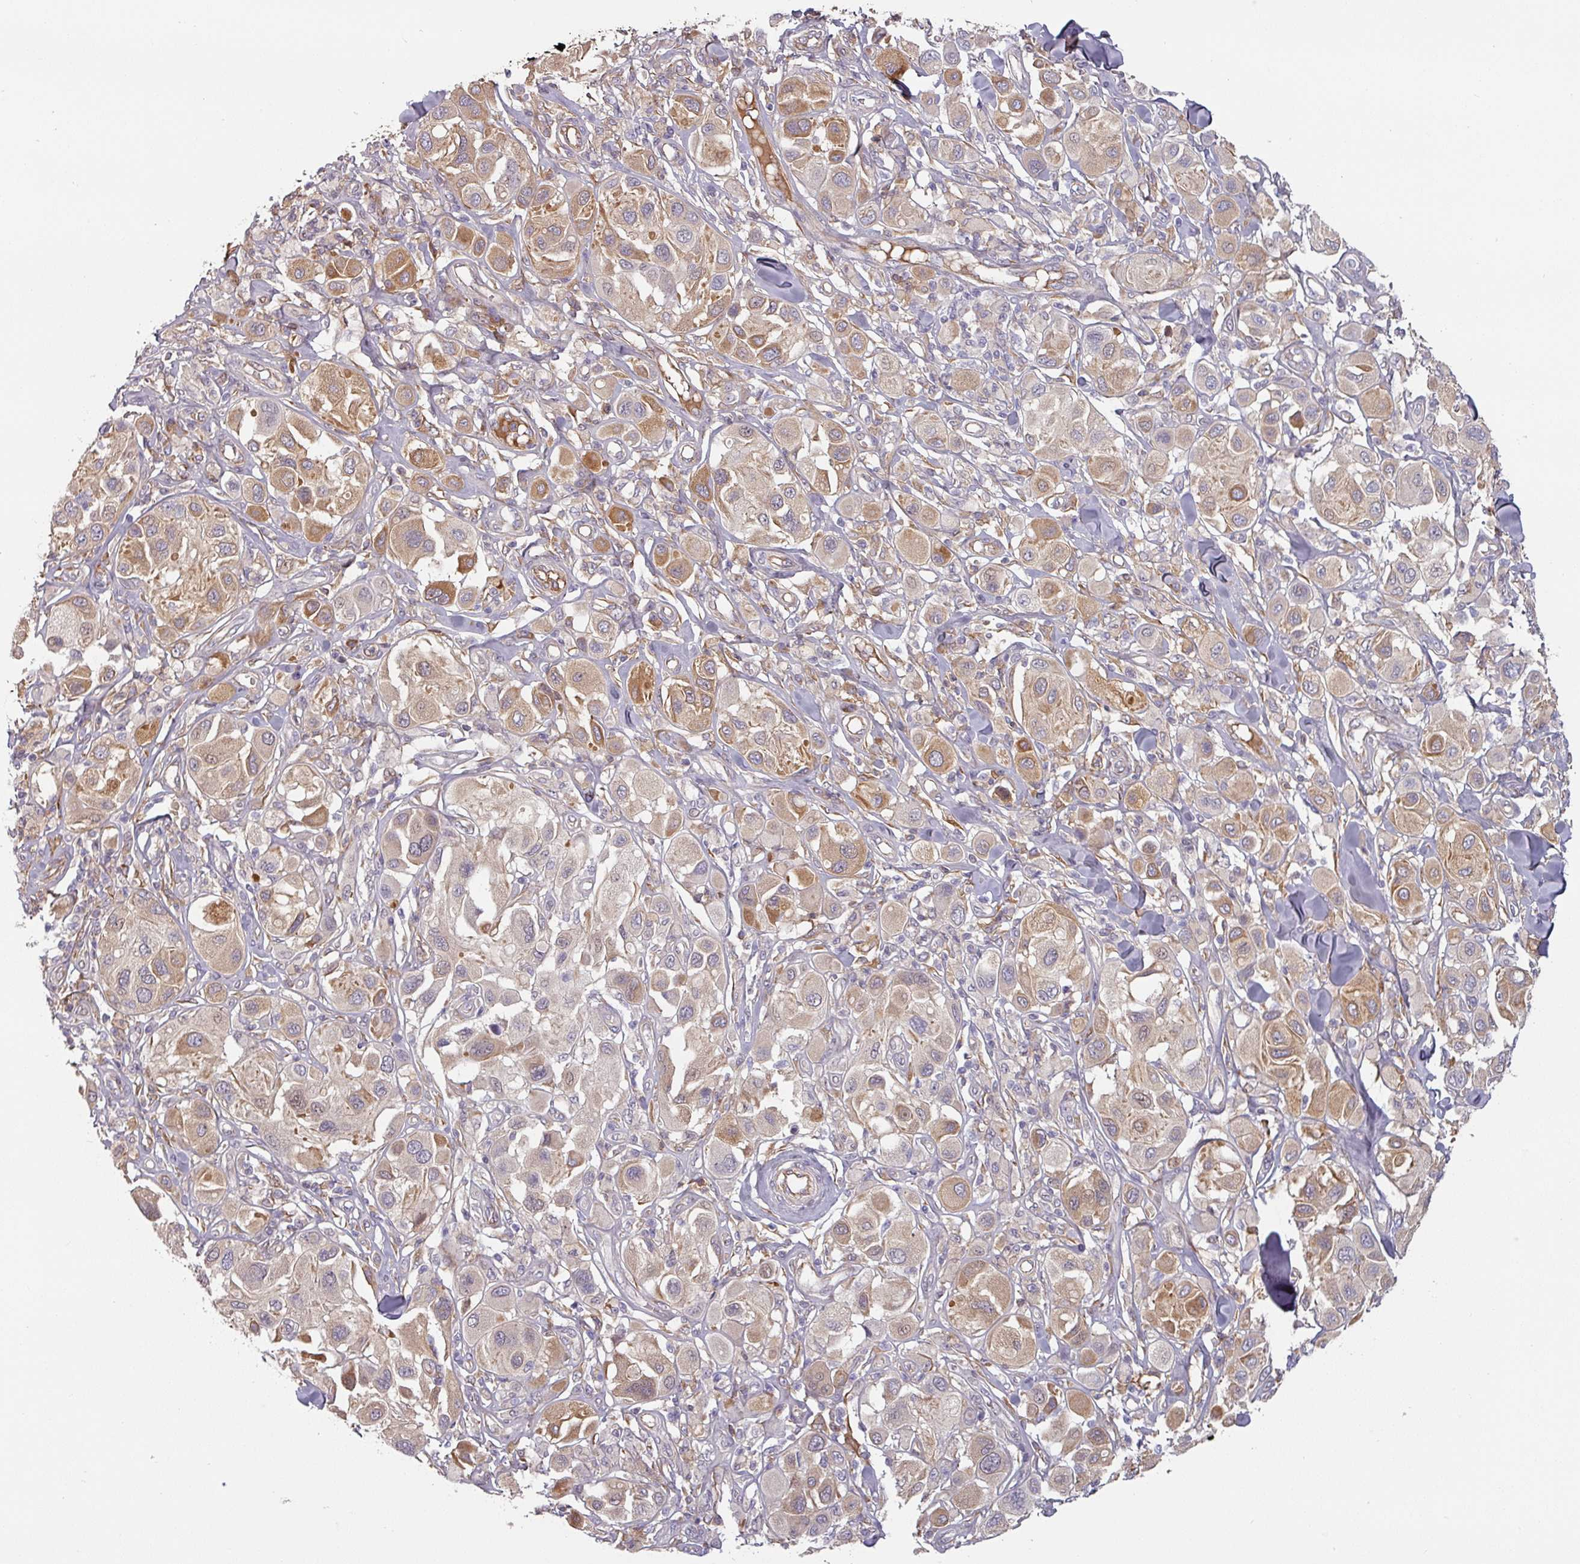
{"staining": {"intensity": "moderate", "quantity": "25%-75%", "location": "cytoplasmic/membranous"}, "tissue": "melanoma", "cell_type": "Tumor cells", "image_type": "cancer", "snomed": [{"axis": "morphology", "description": "Malignant melanoma, Metastatic site"}, {"axis": "topography", "description": "Skin"}], "caption": "Melanoma stained for a protein (brown) reveals moderate cytoplasmic/membranous positive positivity in approximately 25%-75% of tumor cells.", "gene": "CEP78", "patient": {"sex": "male", "age": 41}}